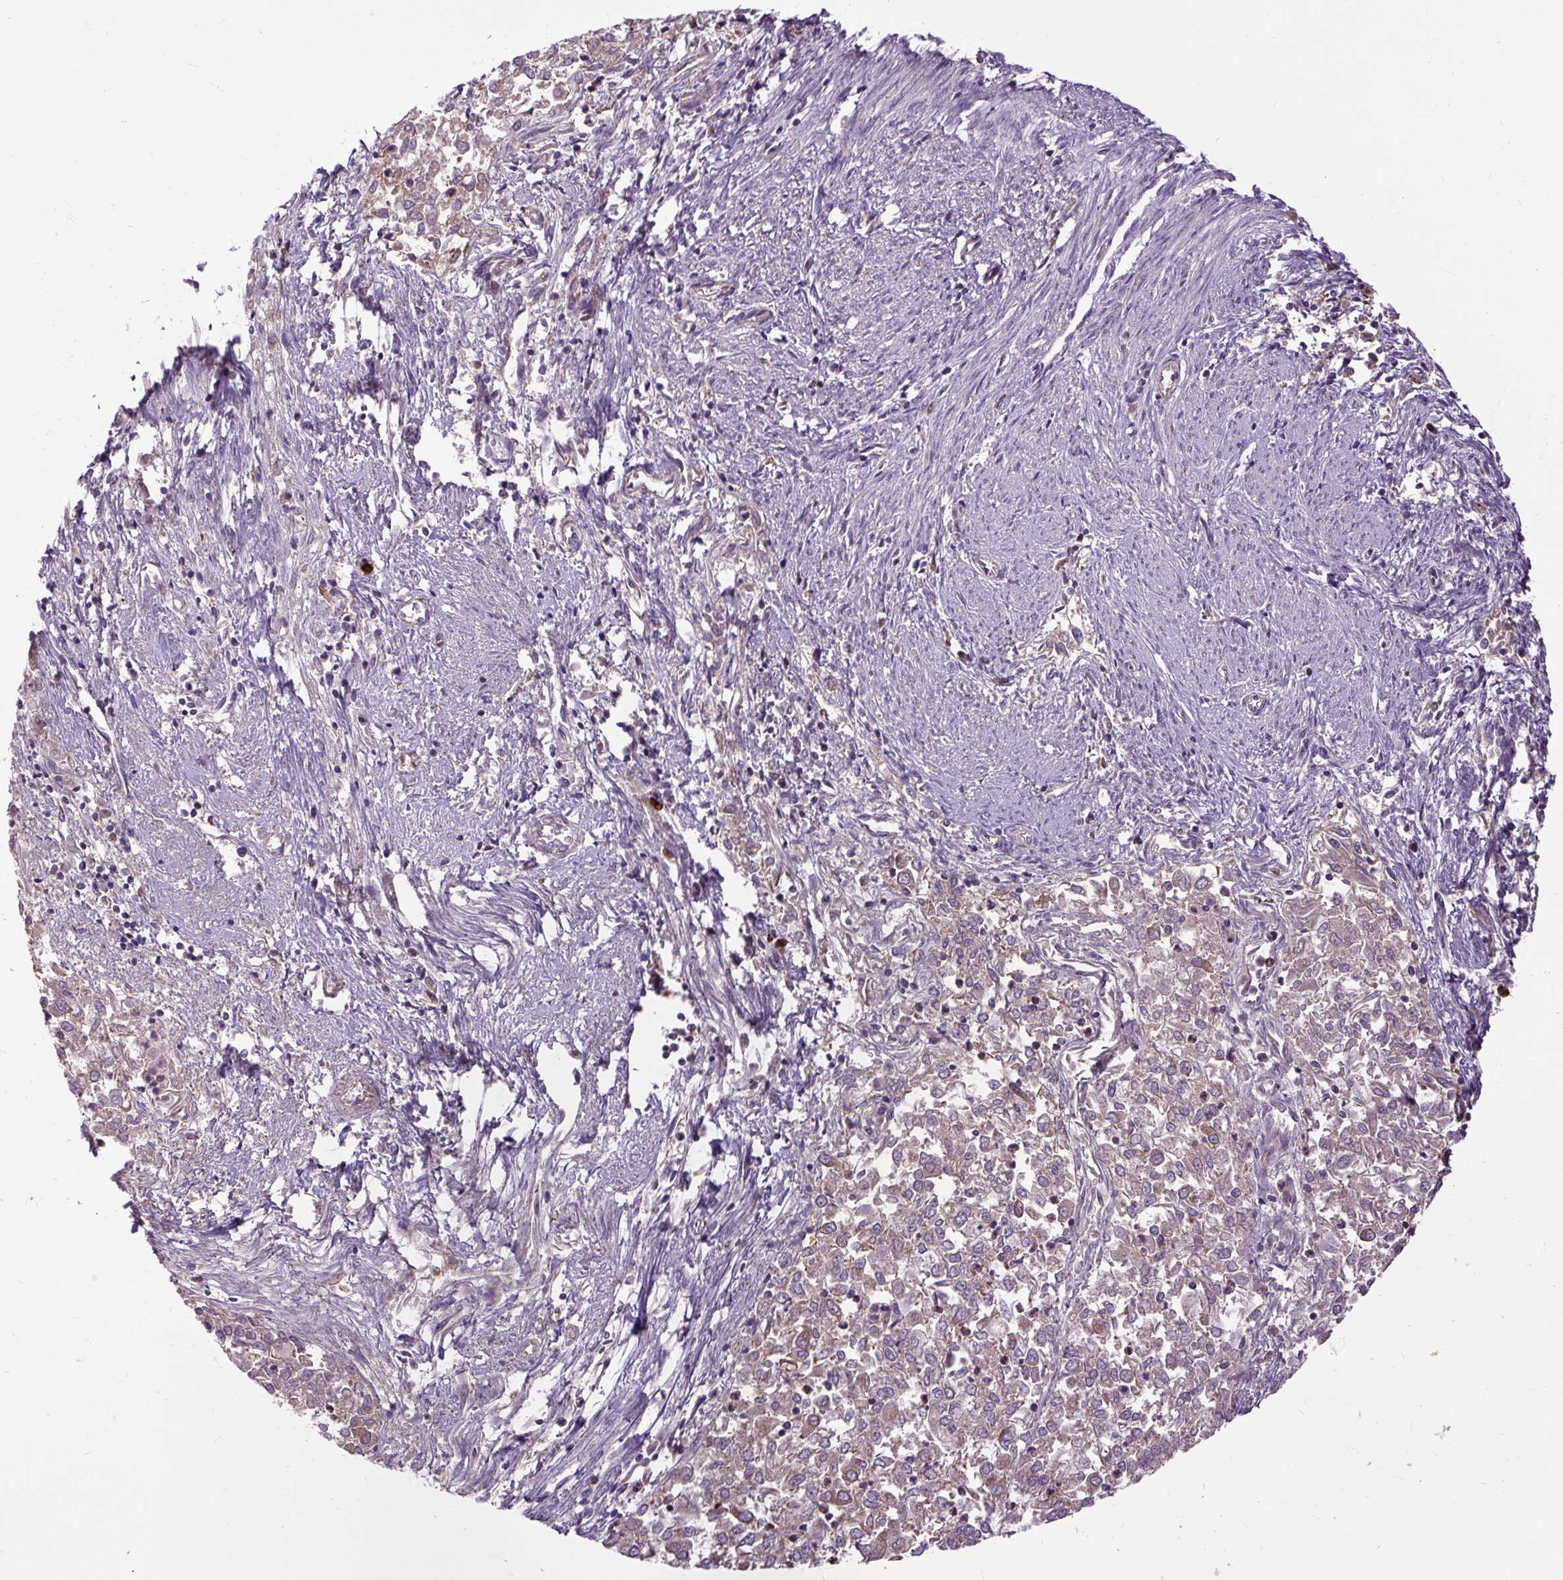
{"staining": {"intensity": "weak", "quantity": "25%-75%", "location": "cytoplasmic/membranous"}, "tissue": "endometrial cancer", "cell_type": "Tumor cells", "image_type": "cancer", "snomed": [{"axis": "morphology", "description": "Adenocarcinoma, NOS"}, {"axis": "topography", "description": "Endometrium"}], "caption": "Tumor cells display low levels of weak cytoplasmic/membranous staining in approximately 25%-75% of cells in adenocarcinoma (endometrial). The protein of interest is shown in brown color, while the nuclei are stained blue.", "gene": "TM2D3", "patient": {"sex": "female", "age": 57}}